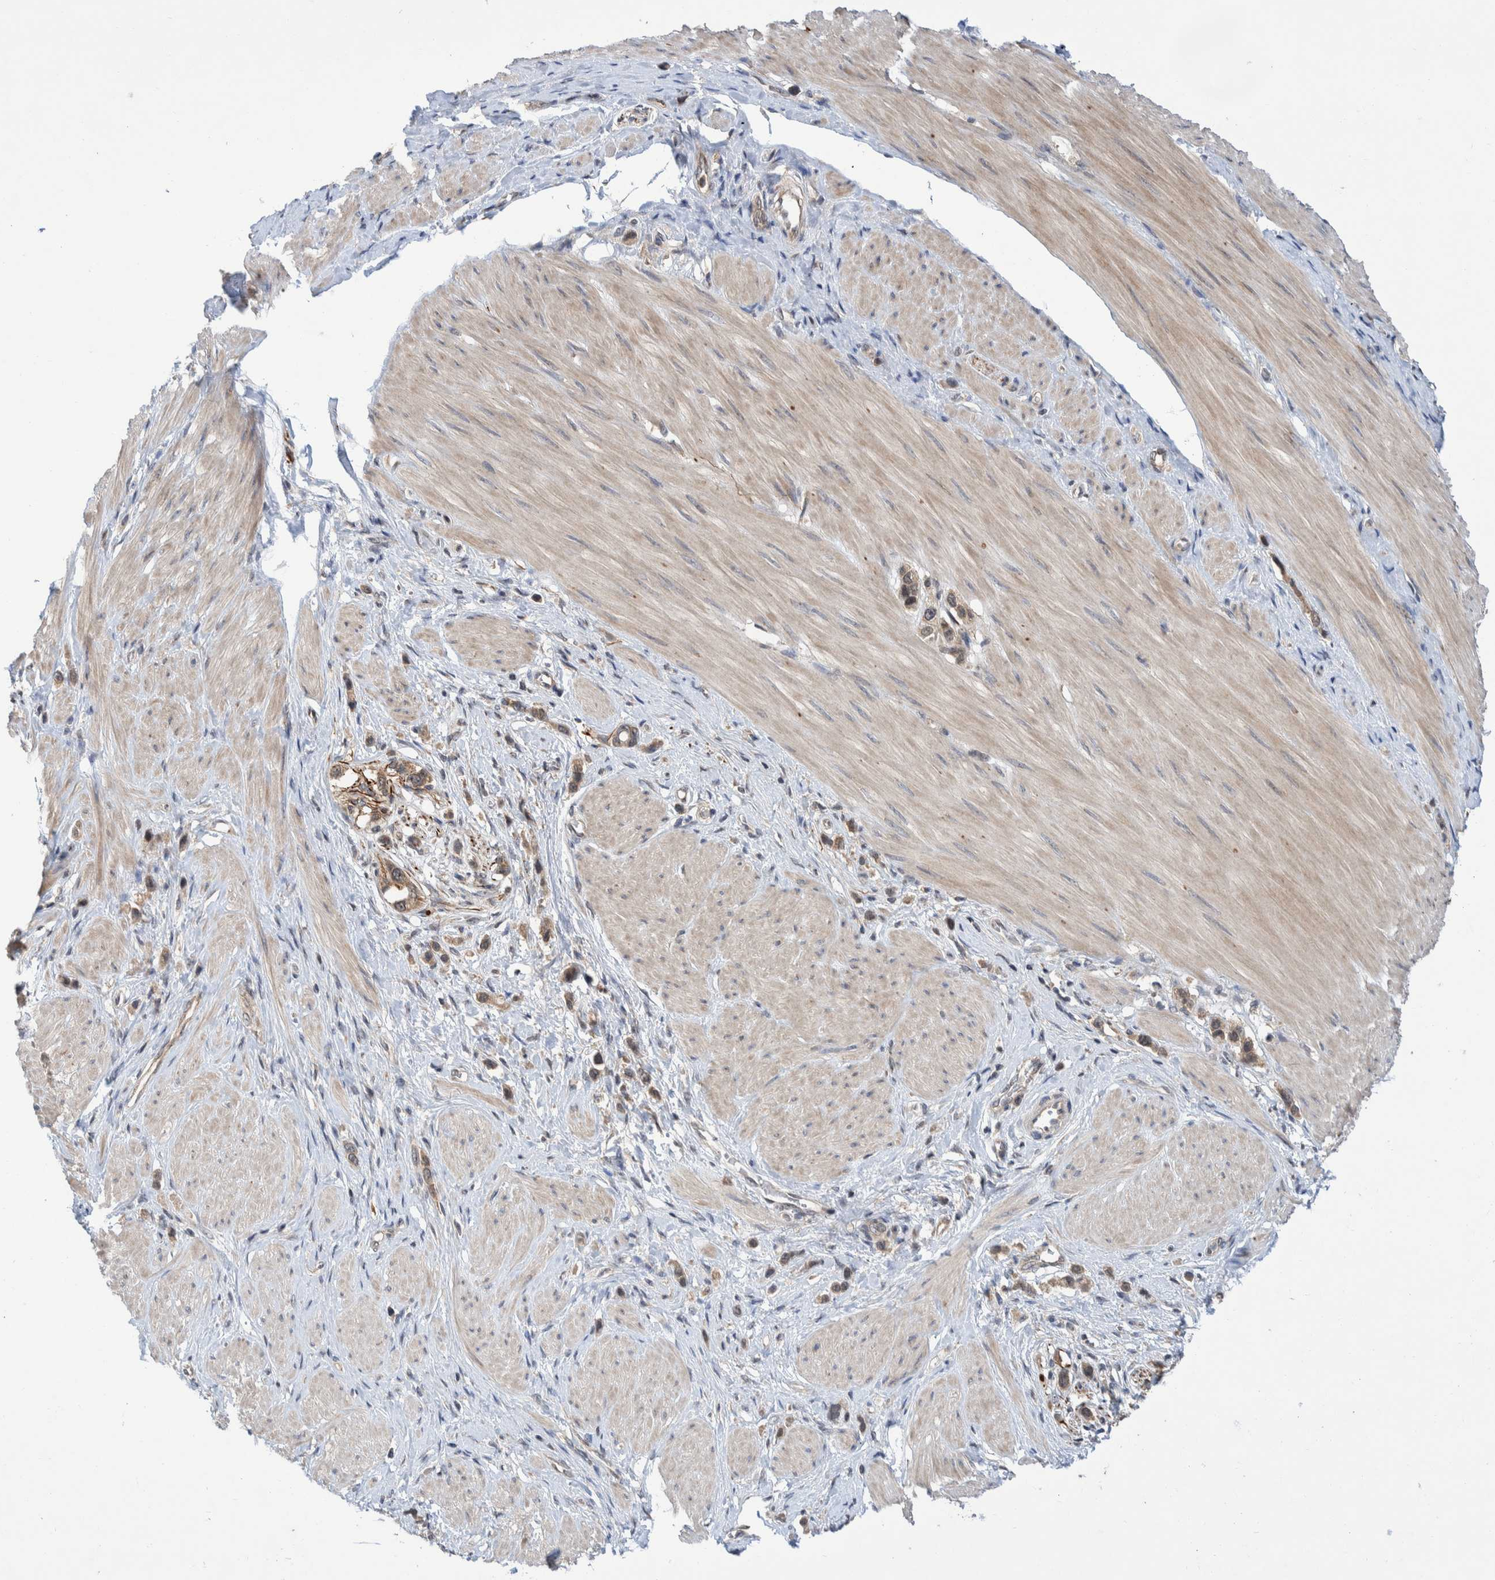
{"staining": {"intensity": "moderate", "quantity": ">75%", "location": "cytoplasmic/membranous,nuclear"}, "tissue": "stomach cancer", "cell_type": "Tumor cells", "image_type": "cancer", "snomed": [{"axis": "morphology", "description": "Adenocarcinoma, NOS"}, {"axis": "topography", "description": "Stomach"}], "caption": "Protein staining demonstrates moderate cytoplasmic/membranous and nuclear expression in approximately >75% of tumor cells in stomach cancer. (brown staining indicates protein expression, while blue staining denotes nuclei).", "gene": "PLPBP", "patient": {"sex": "female", "age": 65}}